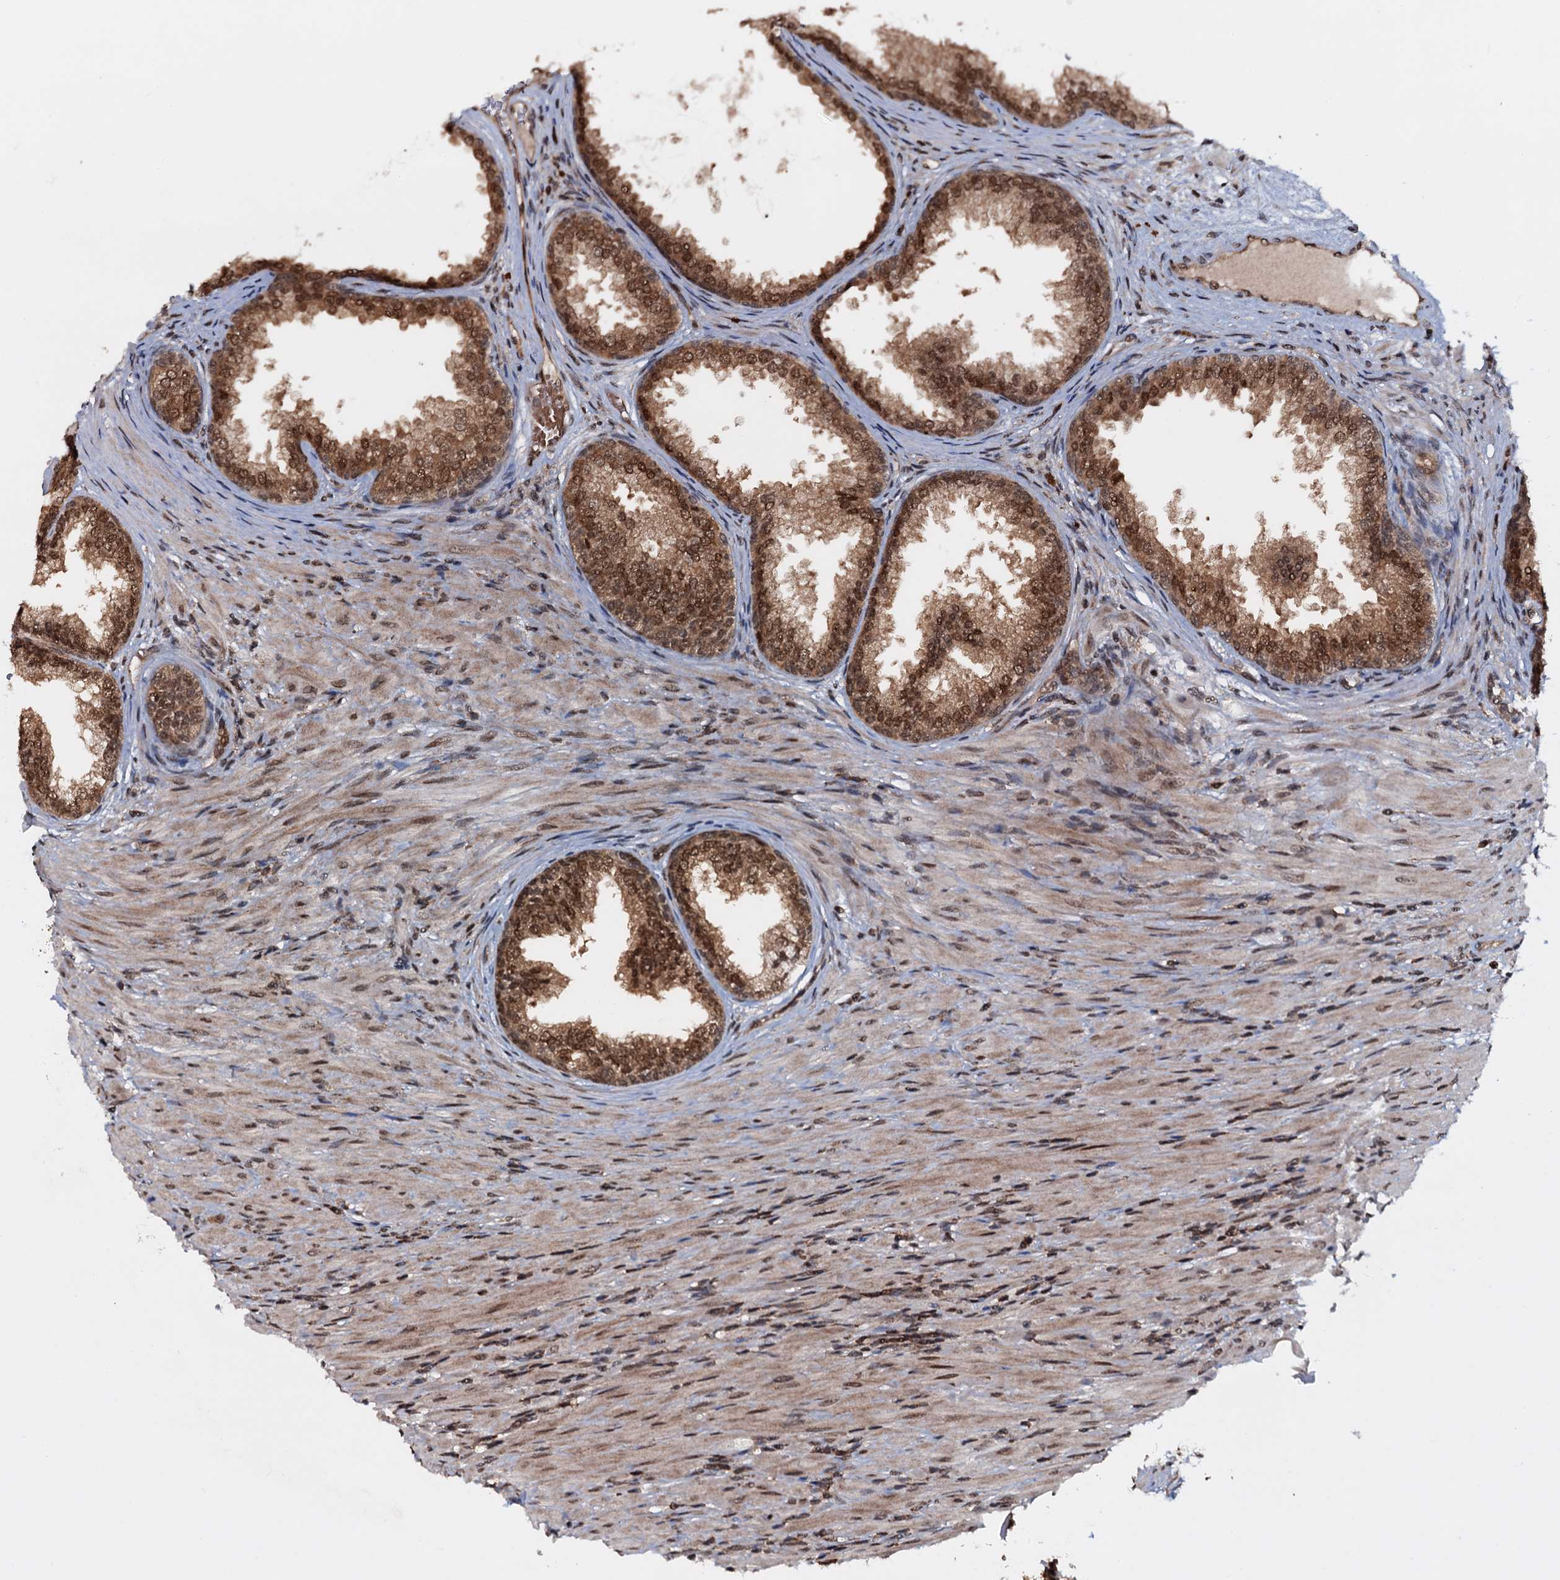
{"staining": {"intensity": "strong", "quantity": ">75%", "location": "cytoplasmic/membranous,nuclear"}, "tissue": "prostate", "cell_type": "Glandular cells", "image_type": "normal", "snomed": [{"axis": "morphology", "description": "Normal tissue, NOS"}, {"axis": "topography", "description": "Prostate"}], "caption": "Glandular cells exhibit strong cytoplasmic/membranous,nuclear expression in about >75% of cells in benign prostate.", "gene": "HDDC3", "patient": {"sex": "male", "age": 76}}